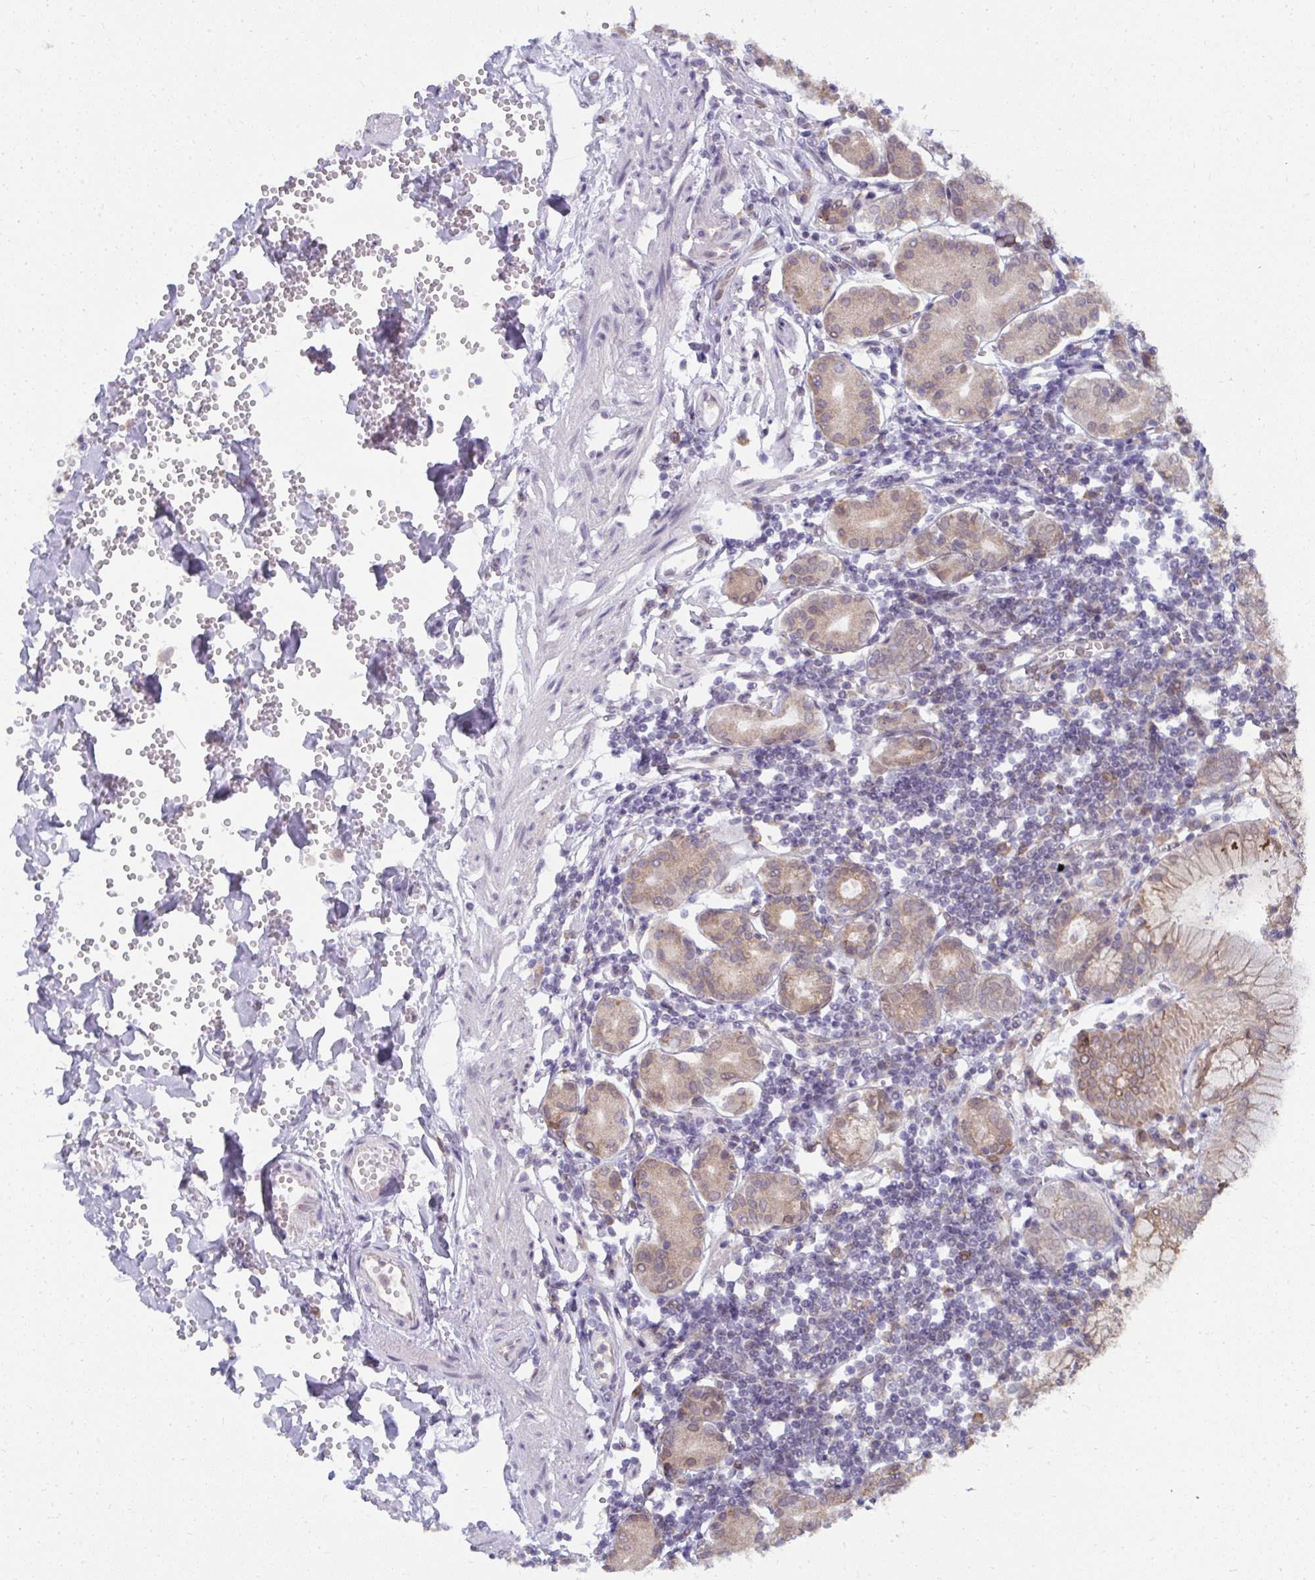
{"staining": {"intensity": "weak", "quantity": ">75%", "location": "cytoplasmic/membranous,nuclear"}, "tissue": "stomach", "cell_type": "Glandular cells", "image_type": "normal", "snomed": [{"axis": "morphology", "description": "Normal tissue, NOS"}, {"axis": "topography", "description": "Stomach"}], "caption": "Protein expression analysis of normal human stomach reveals weak cytoplasmic/membranous,nuclear expression in about >75% of glandular cells. (Brightfield microscopy of DAB IHC at high magnification).", "gene": "NMNAT1", "patient": {"sex": "female", "age": 62}}